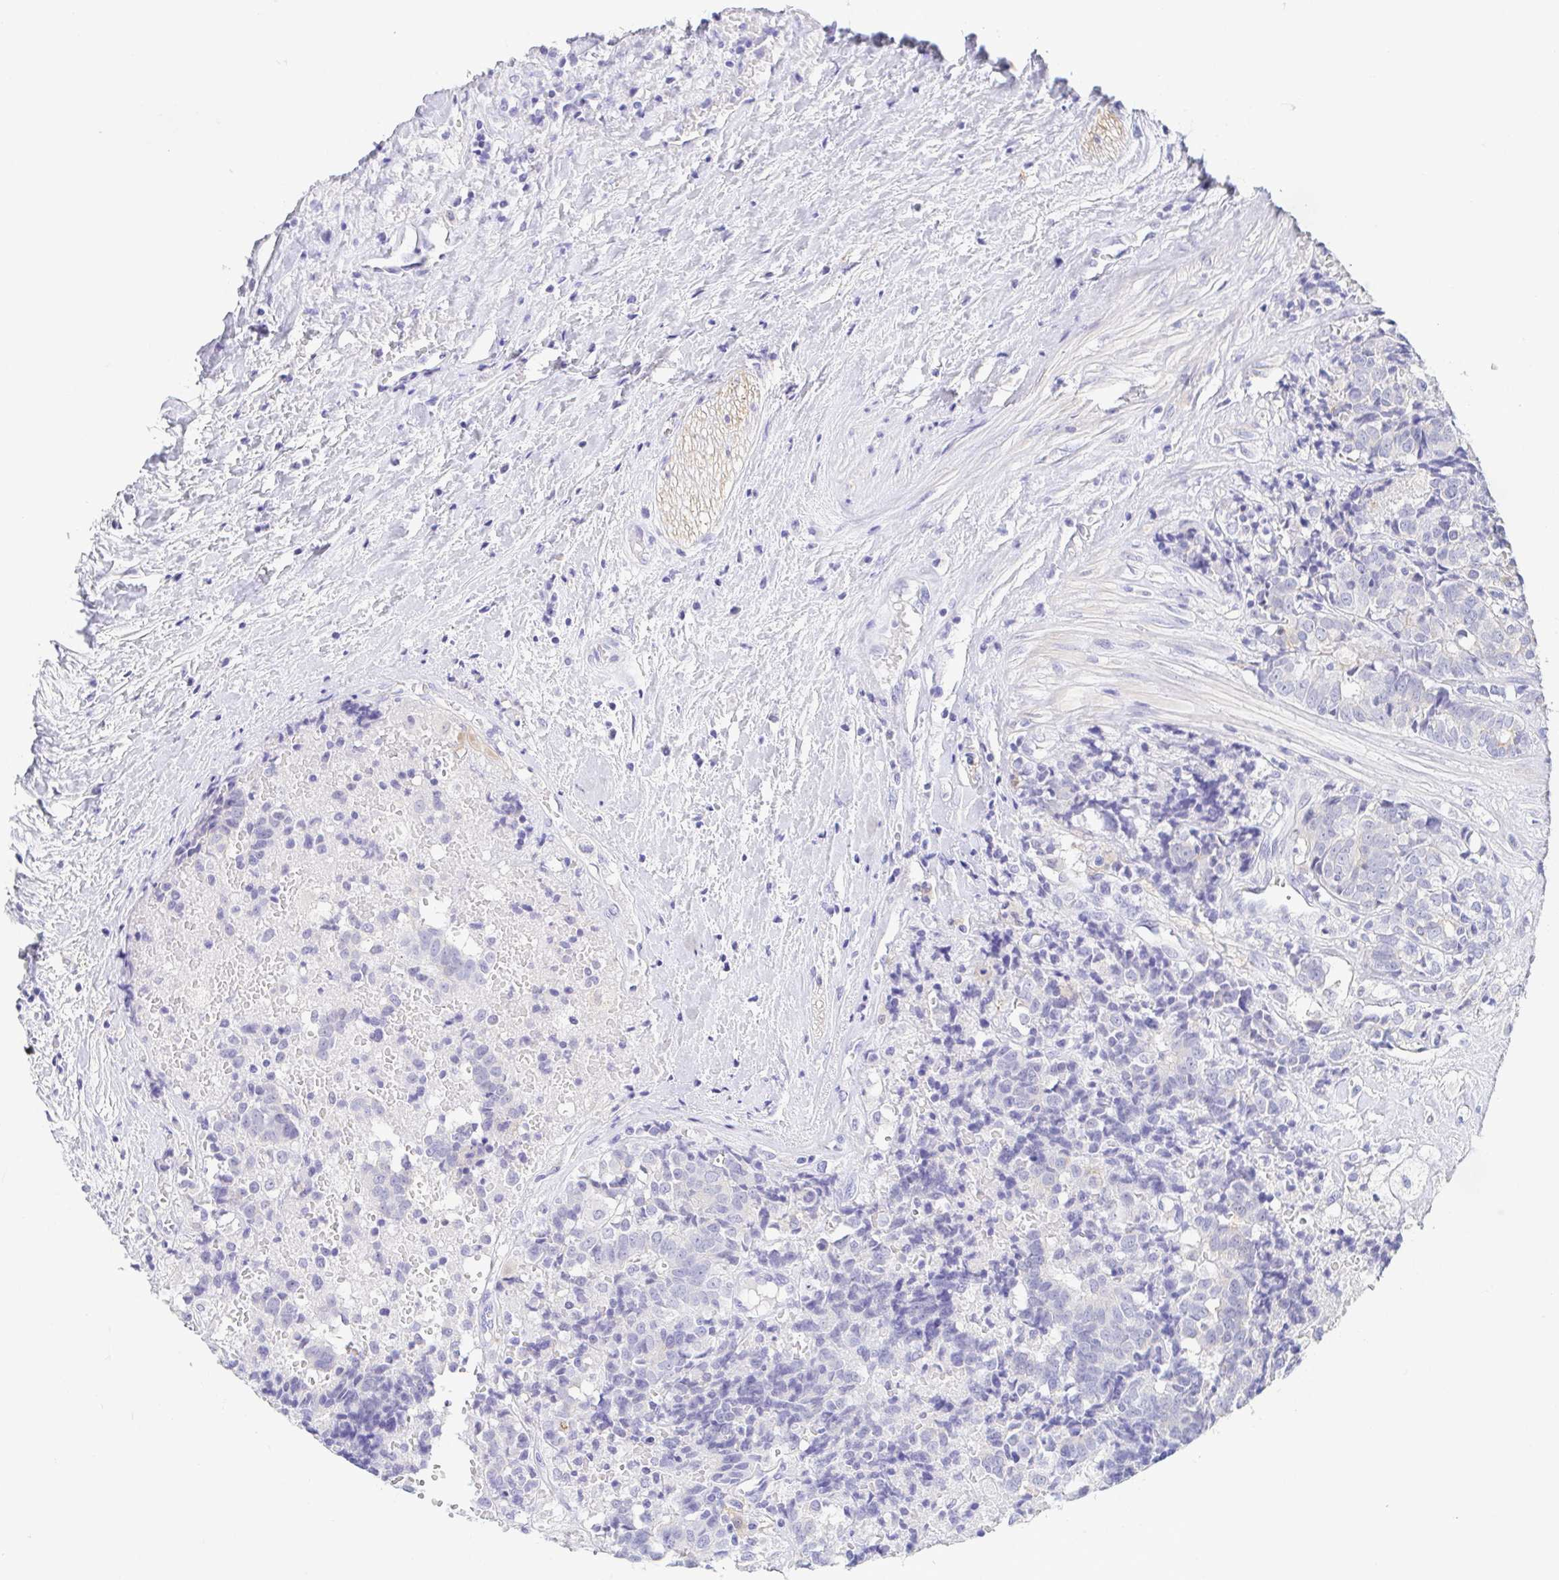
{"staining": {"intensity": "negative", "quantity": "none", "location": "none"}, "tissue": "prostate cancer", "cell_type": "Tumor cells", "image_type": "cancer", "snomed": [{"axis": "morphology", "description": "Adenocarcinoma, High grade"}, {"axis": "topography", "description": "Prostate and seminal vesicle, NOS"}], "caption": "This is an immunohistochemistry histopathology image of adenocarcinoma (high-grade) (prostate). There is no positivity in tumor cells.", "gene": "FABP3", "patient": {"sex": "male", "age": 60}}